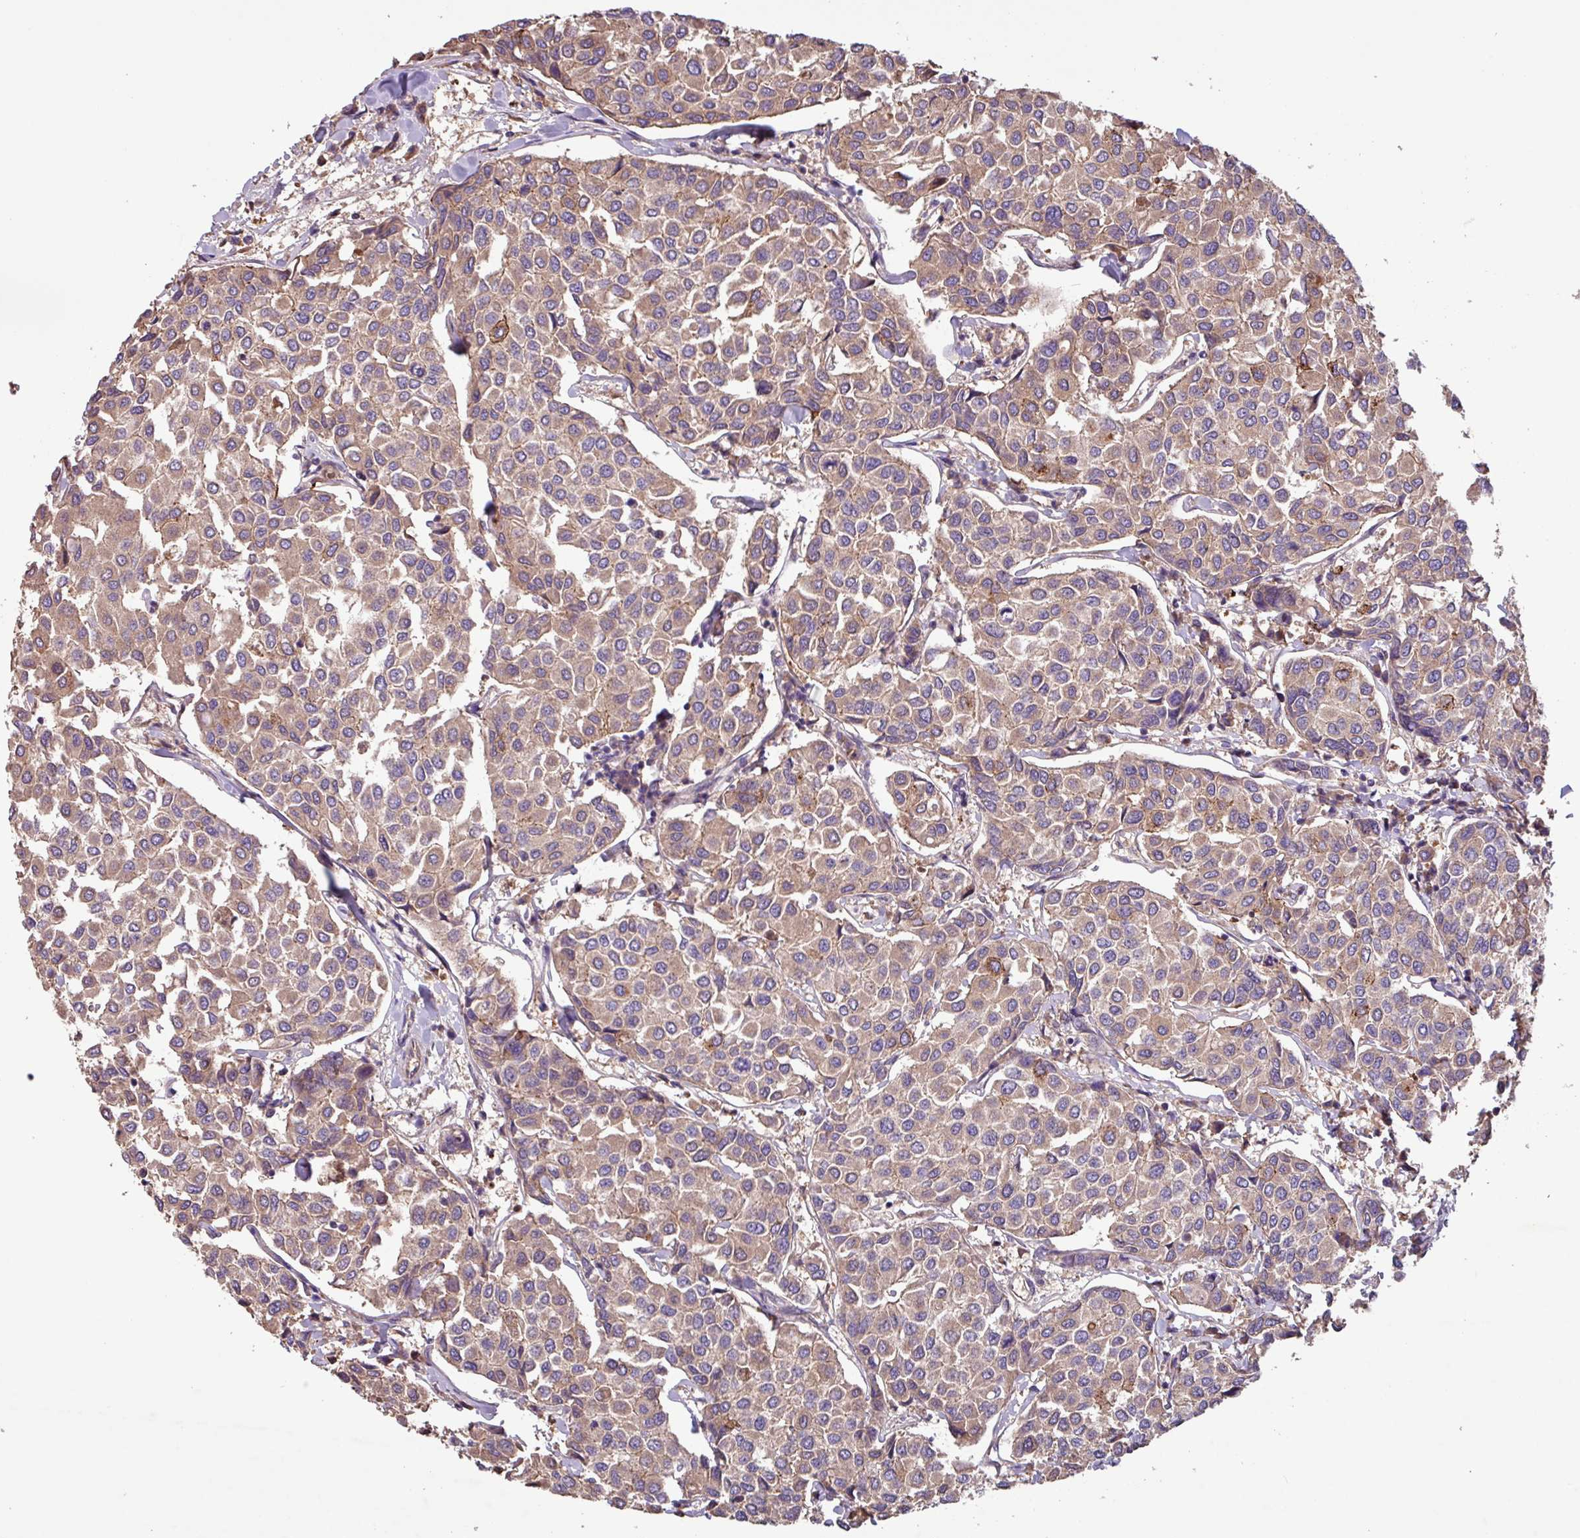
{"staining": {"intensity": "moderate", "quantity": ">75%", "location": "cytoplasmic/membranous"}, "tissue": "breast cancer", "cell_type": "Tumor cells", "image_type": "cancer", "snomed": [{"axis": "morphology", "description": "Duct carcinoma"}, {"axis": "topography", "description": "Breast"}], "caption": "This photomicrograph reveals breast cancer stained with immunohistochemistry to label a protein in brown. The cytoplasmic/membranous of tumor cells show moderate positivity for the protein. Nuclei are counter-stained blue.", "gene": "PTPRQ", "patient": {"sex": "female", "age": 55}}